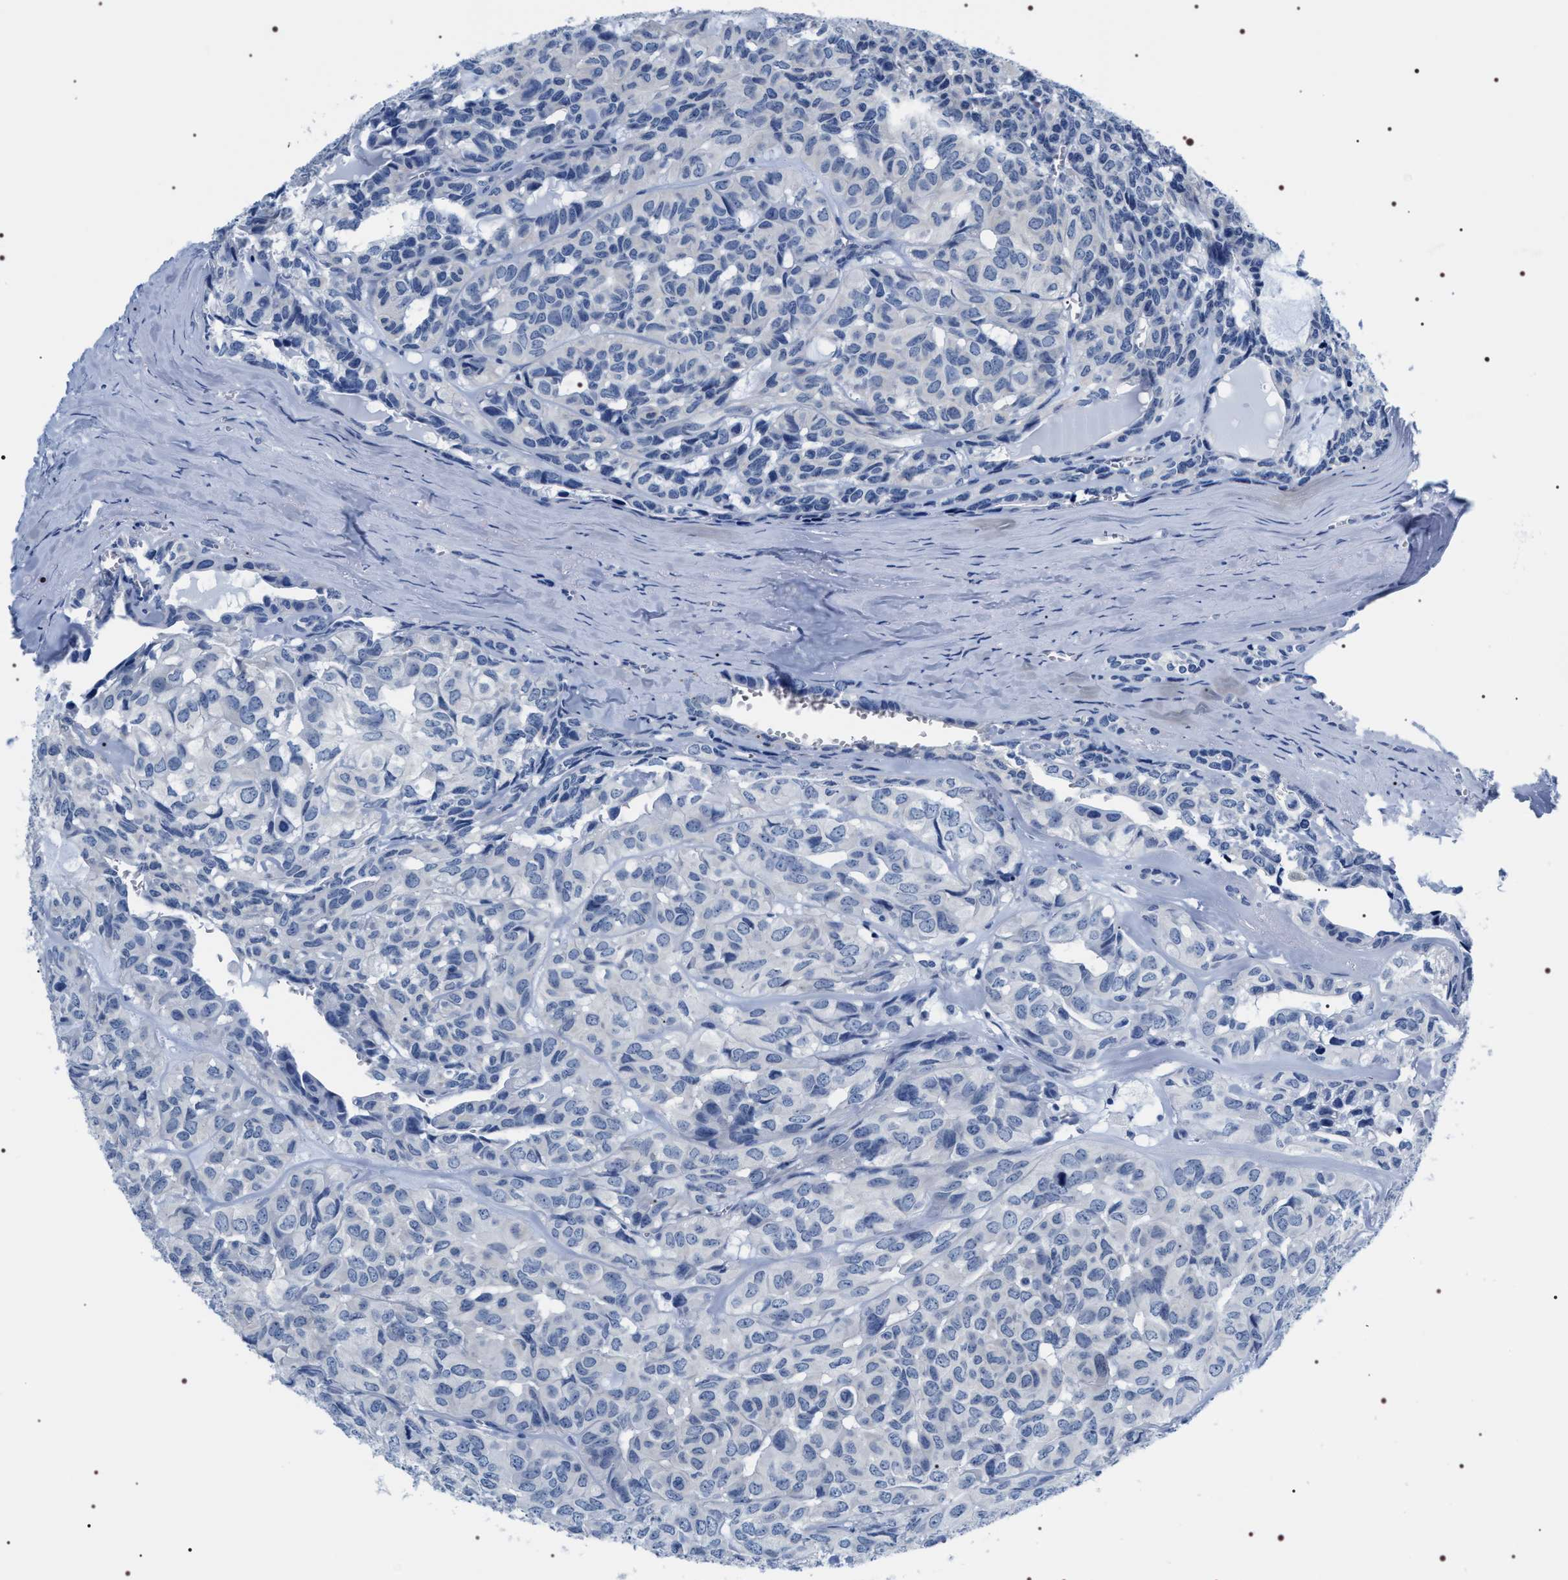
{"staining": {"intensity": "negative", "quantity": "none", "location": "none"}, "tissue": "head and neck cancer", "cell_type": "Tumor cells", "image_type": "cancer", "snomed": [{"axis": "morphology", "description": "Adenocarcinoma, NOS"}, {"axis": "topography", "description": "Salivary gland, NOS"}, {"axis": "topography", "description": "Head-Neck"}], "caption": "Immunohistochemistry (IHC) micrograph of human head and neck cancer (adenocarcinoma) stained for a protein (brown), which shows no expression in tumor cells.", "gene": "ADH4", "patient": {"sex": "female", "age": 76}}